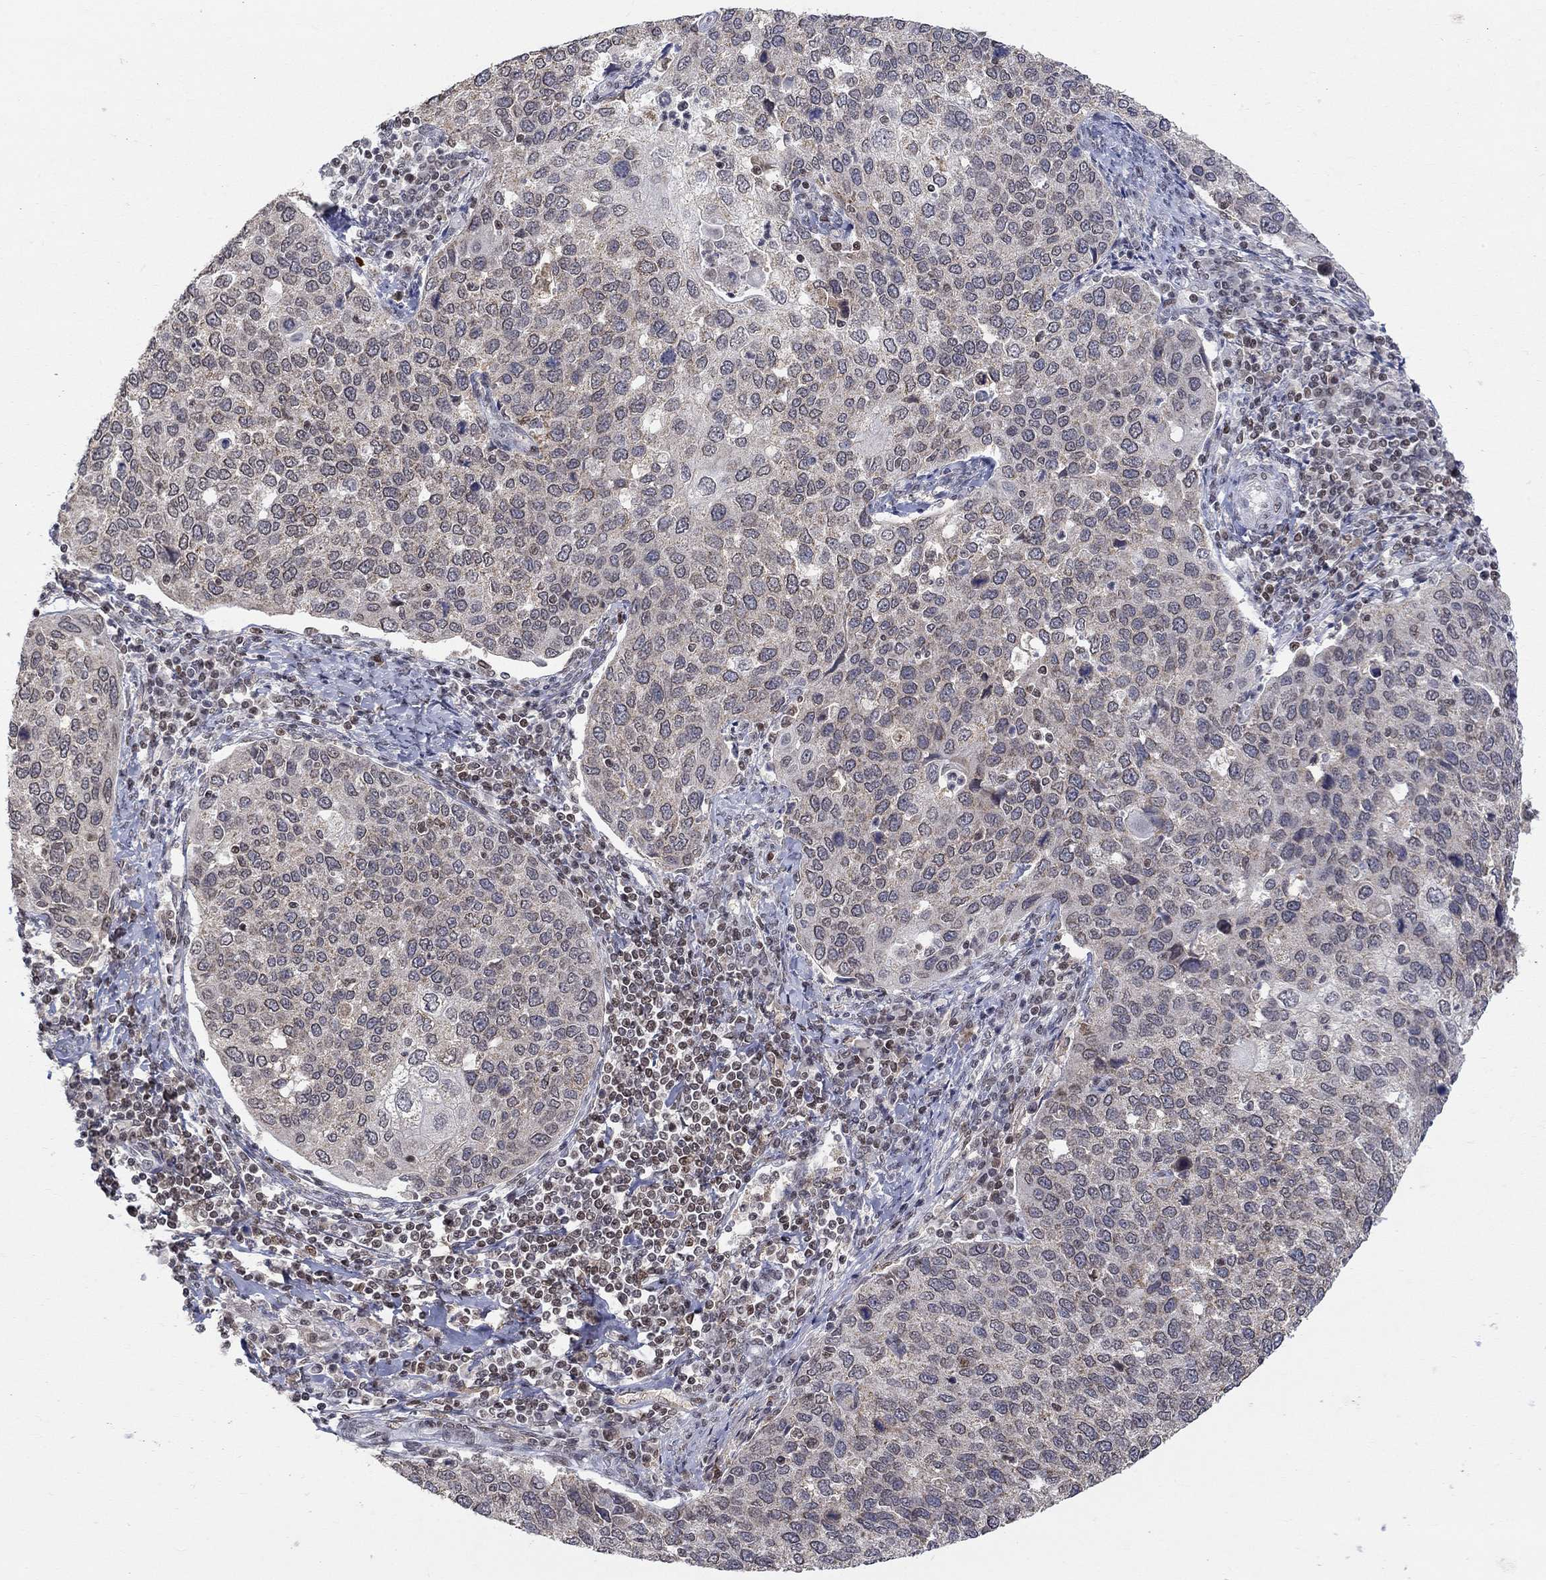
{"staining": {"intensity": "negative", "quantity": "none", "location": "none"}, "tissue": "cervical cancer", "cell_type": "Tumor cells", "image_type": "cancer", "snomed": [{"axis": "morphology", "description": "Squamous cell carcinoma, NOS"}, {"axis": "topography", "description": "Cervix"}], "caption": "A high-resolution photomicrograph shows immunohistochemistry staining of cervical squamous cell carcinoma, which displays no significant positivity in tumor cells.", "gene": "KLF12", "patient": {"sex": "female", "age": 54}}